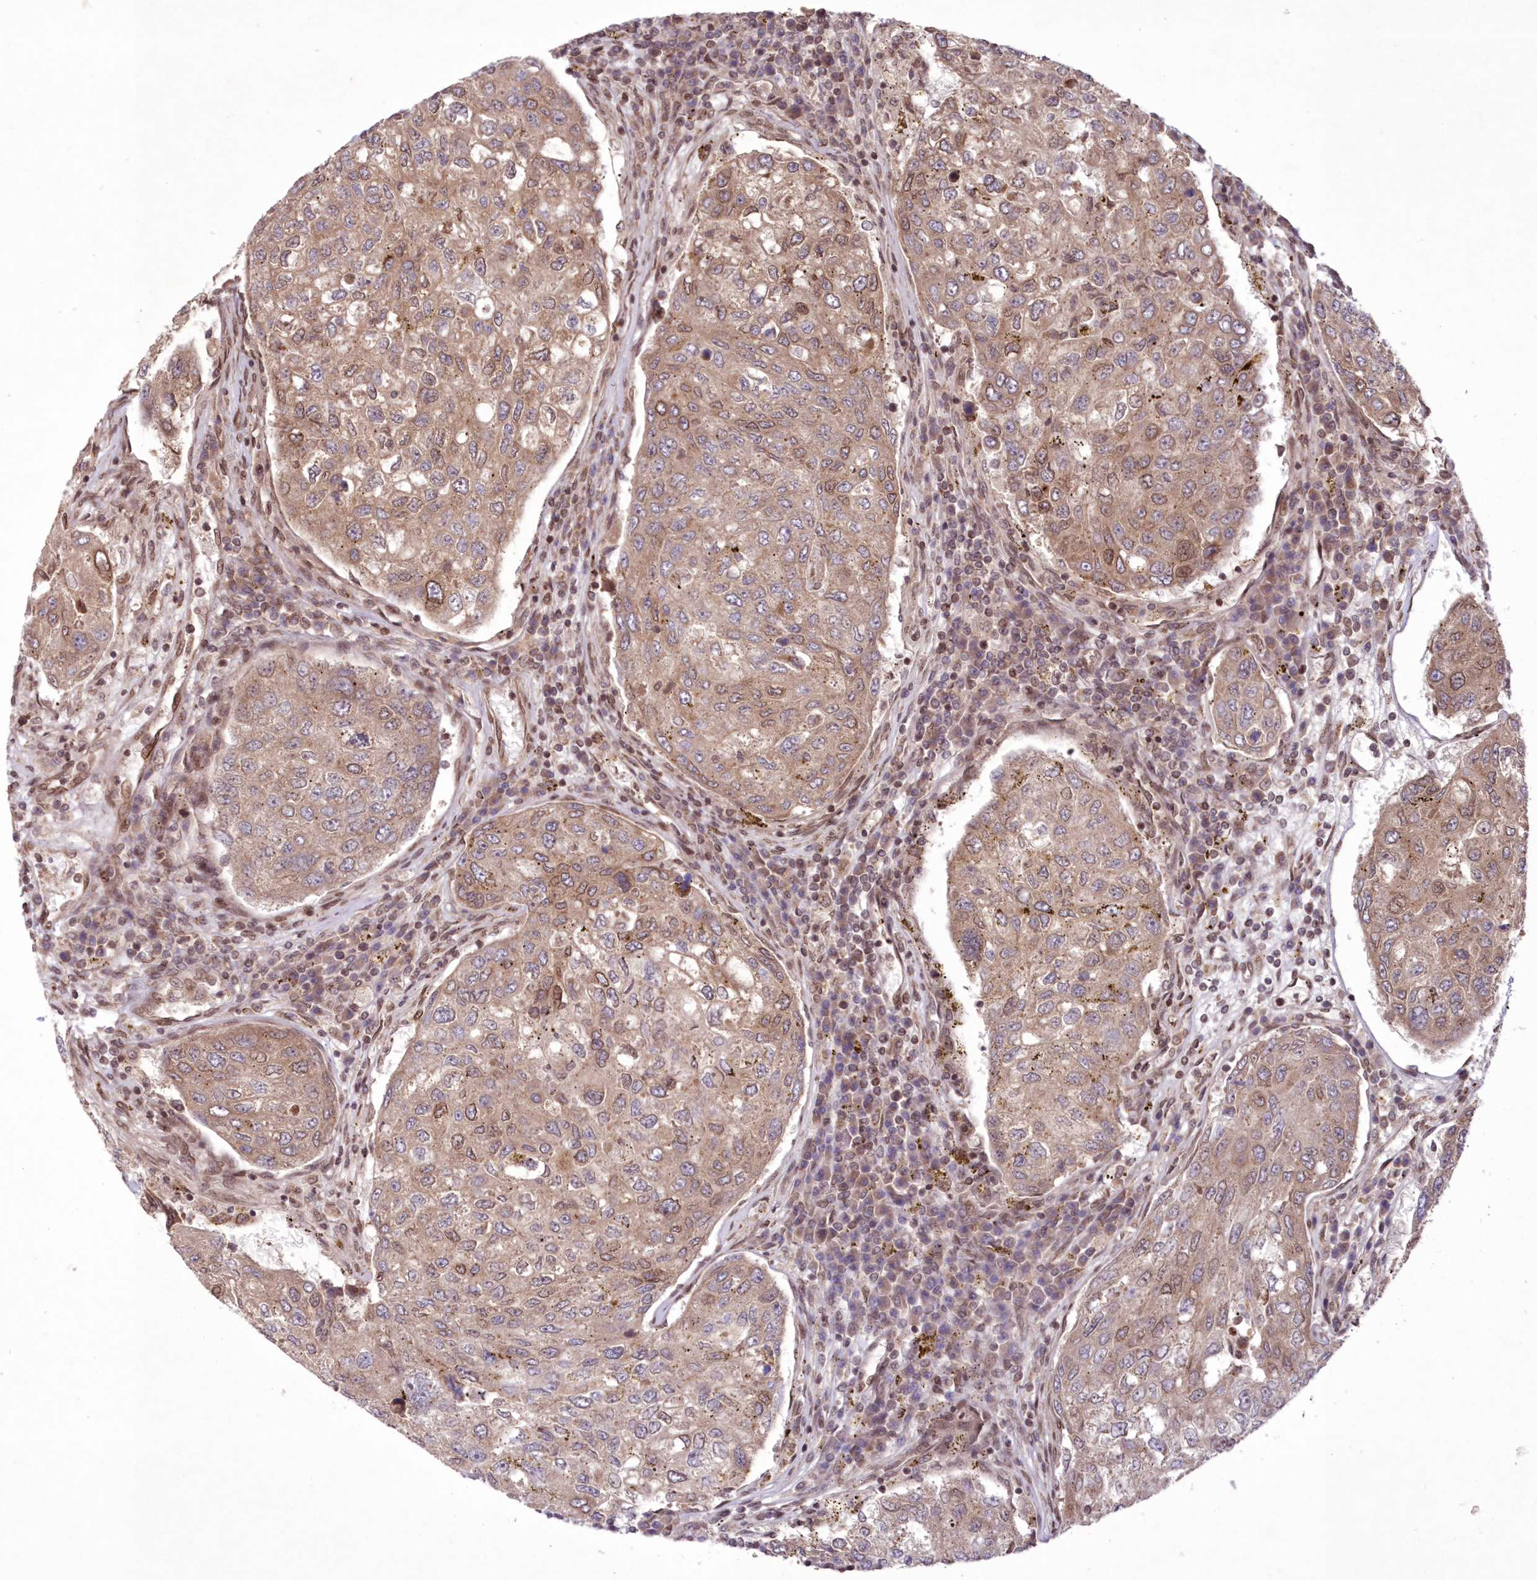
{"staining": {"intensity": "moderate", "quantity": ">75%", "location": "cytoplasmic/membranous"}, "tissue": "urothelial cancer", "cell_type": "Tumor cells", "image_type": "cancer", "snomed": [{"axis": "morphology", "description": "Urothelial carcinoma, High grade"}, {"axis": "topography", "description": "Lymph node"}, {"axis": "topography", "description": "Urinary bladder"}], "caption": "Immunohistochemistry staining of high-grade urothelial carcinoma, which exhibits medium levels of moderate cytoplasmic/membranous staining in approximately >75% of tumor cells indicating moderate cytoplasmic/membranous protein positivity. The staining was performed using DAB (3,3'-diaminobenzidine) (brown) for protein detection and nuclei were counterstained in hematoxylin (blue).", "gene": "DNAJC27", "patient": {"sex": "male", "age": 51}}